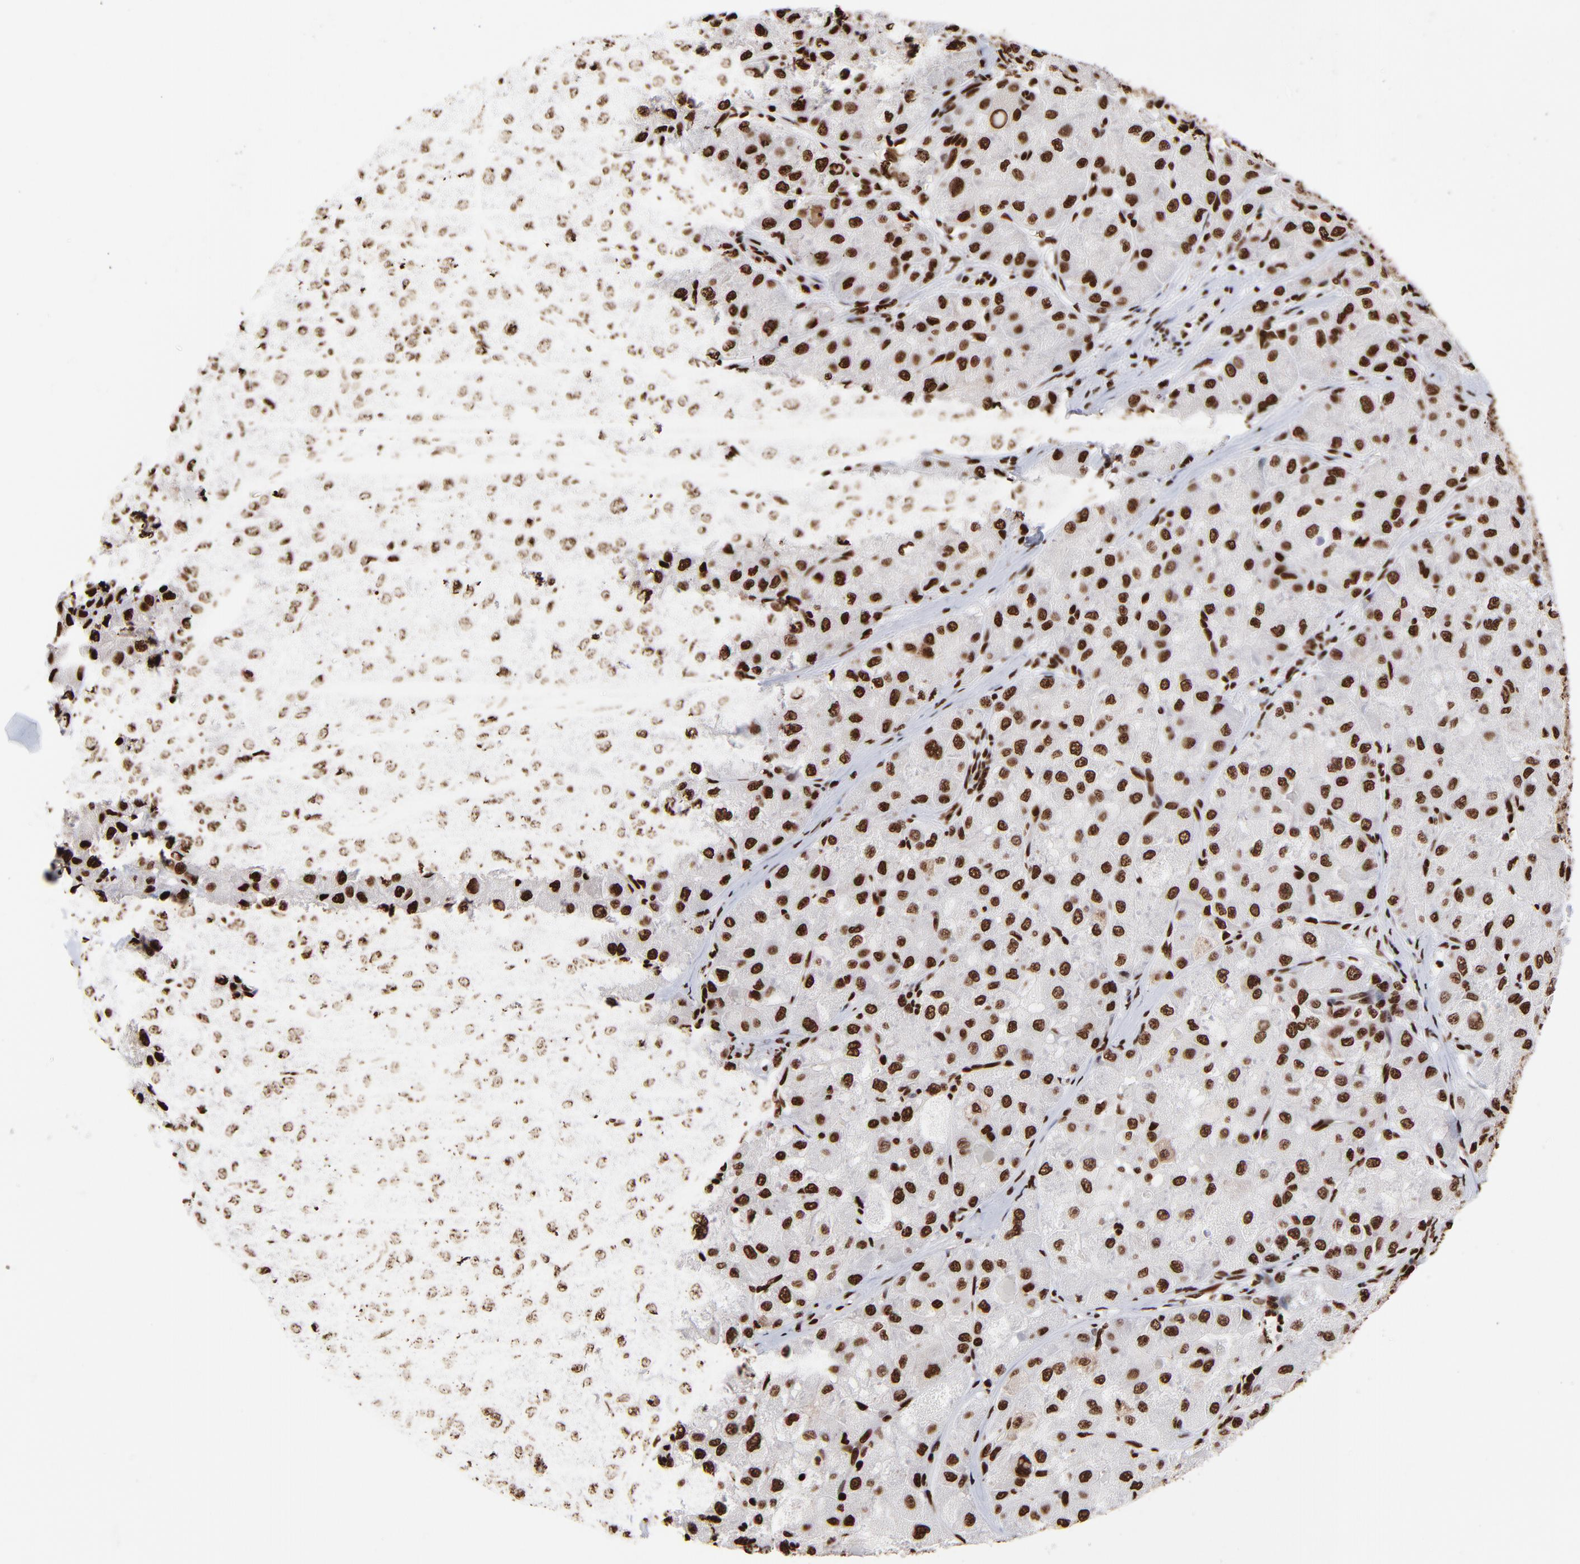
{"staining": {"intensity": "strong", "quantity": ">75%", "location": "nuclear"}, "tissue": "liver cancer", "cell_type": "Tumor cells", "image_type": "cancer", "snomed": [{"axis": "morphology", "description": "Carcinoma, Hepatocellular, NOS"}, {"axis": "topography", "description": "Liver"}], "caption": "DAB (3,3'-diaminobenzidine) immunohistochemical staining of liver cancer (hepatocellular carcinoma) shows strong nuclear protein staining in about >75% of tumor cells. Nuclei are stained in blue.", "gene": "ZNF544", "patient": {"sex": "male", "age": 80}}